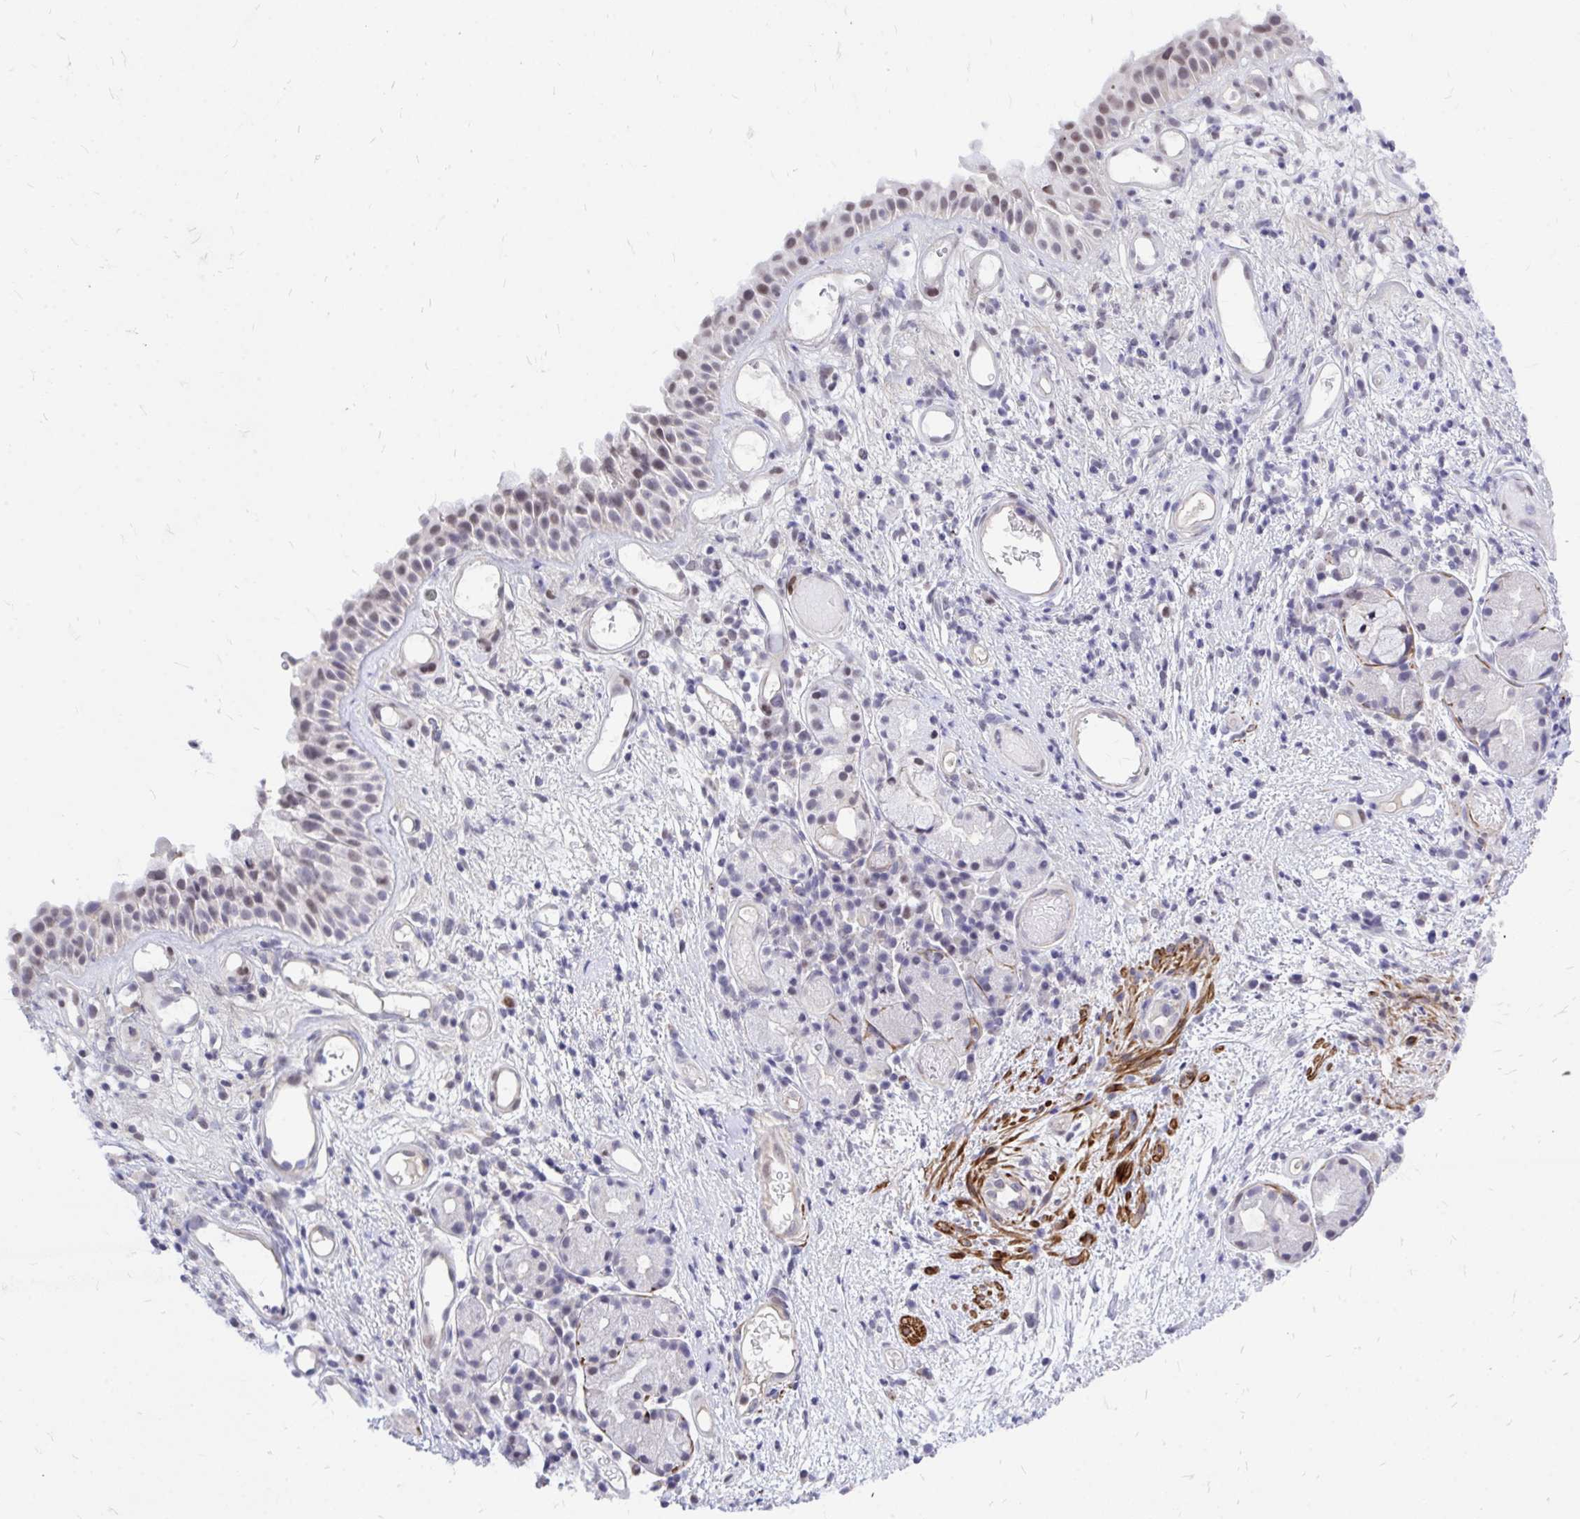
{"staining": {"intensity": "weak", "quantity": "25%-75%", "location": "nuclear"}, "tissue": "nasopharynx", "cell_type": "Respiratory epithelial cells", "image_type": "normal", "snomed": [{"axis": "morphology", "description": "Normal tissue, NOS"}, {"axis": "morphology", "description": "Inflammation, NOS"}, {"axis": "topography", "description": "Nasopharynx"}], "caption": "The image displays a brown stain indicating the presence of a protein in the nuclear of respiratory epithelial cells in nasopharynx.", "gene": "ZBTB25", "patient": {"sex": "male", "age": 54}}